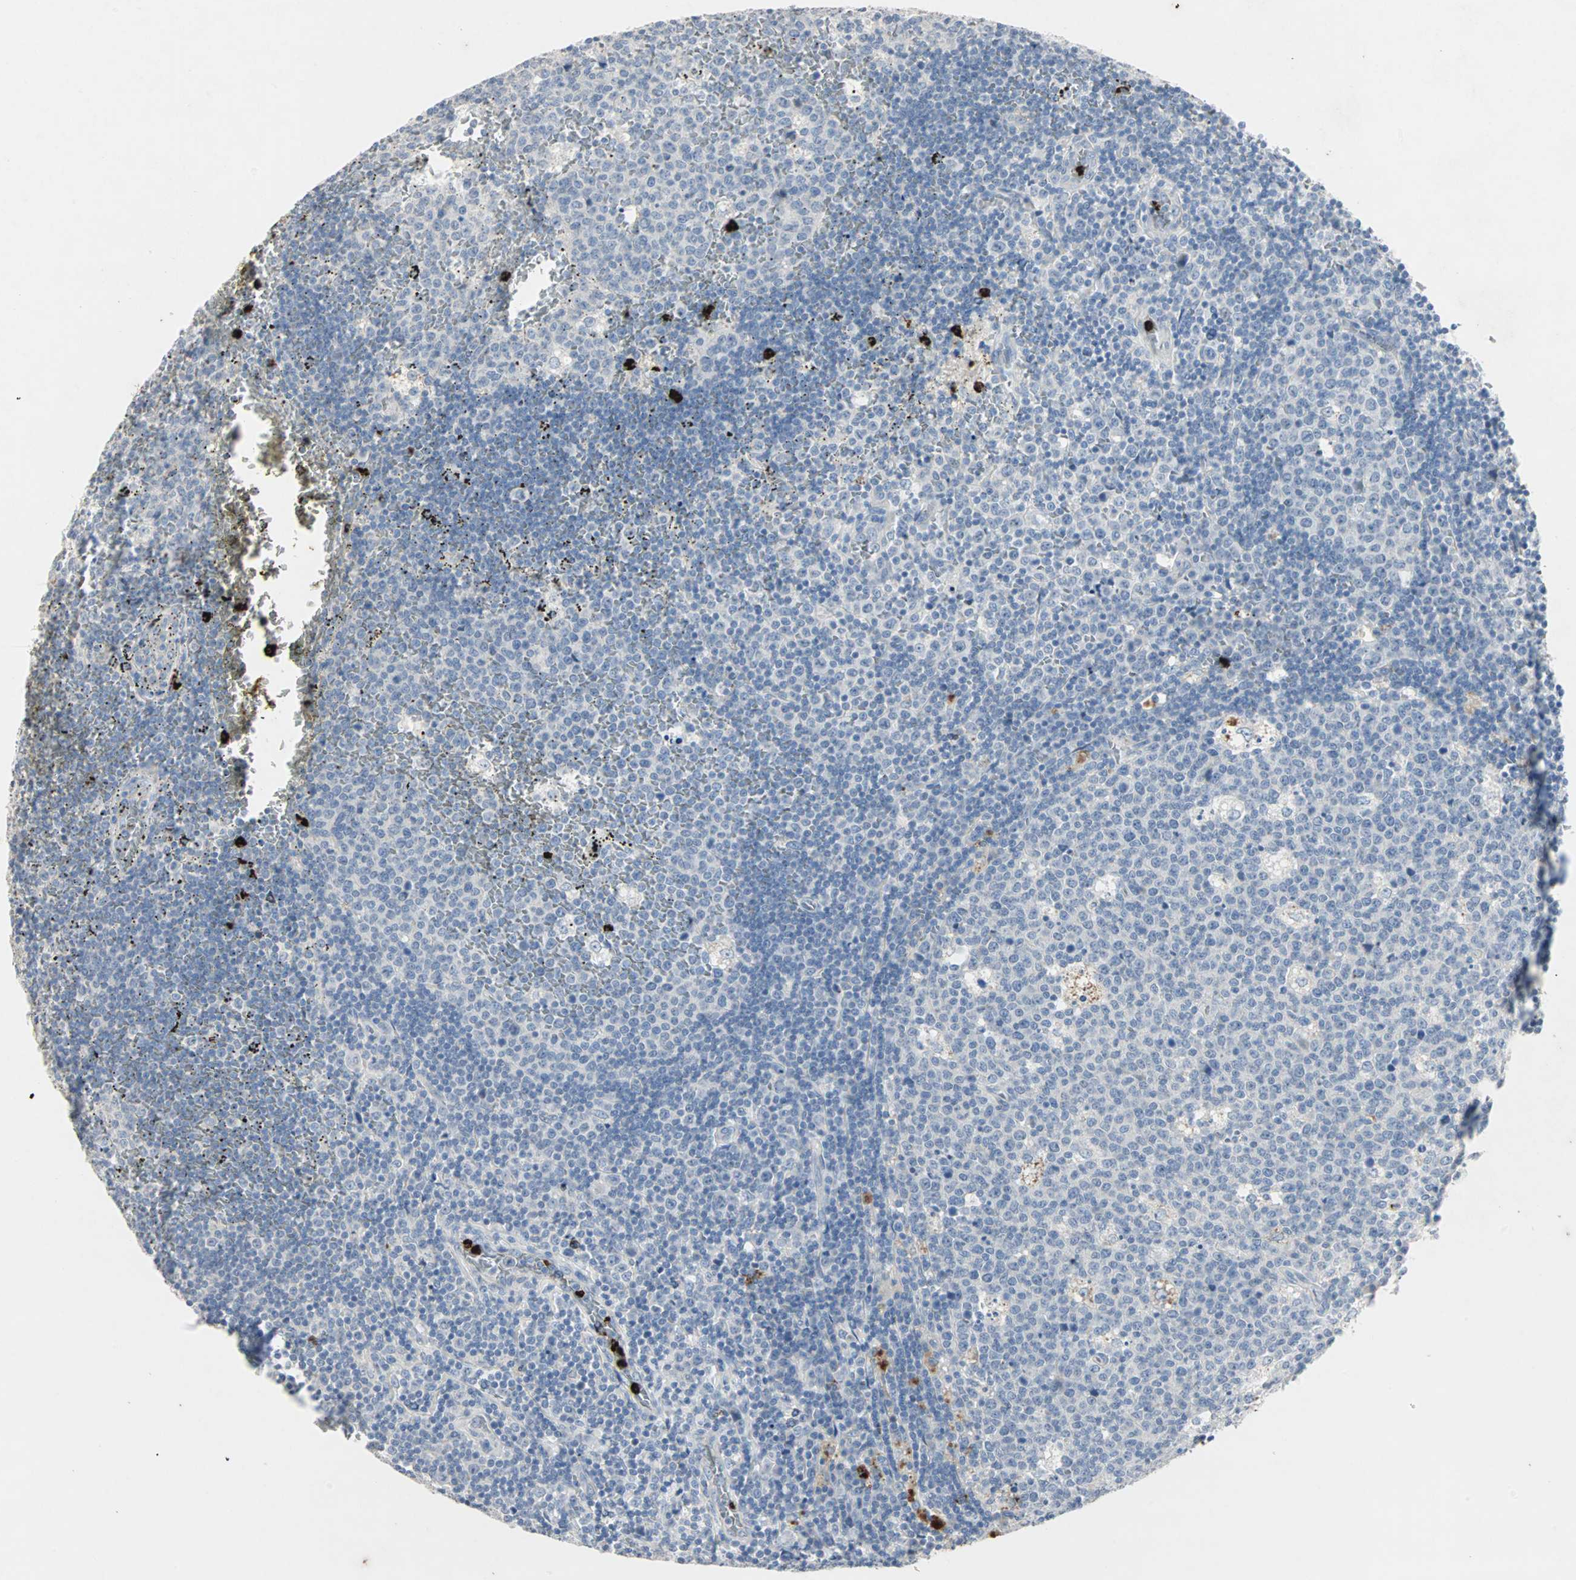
{"staining": {"intensity": "negative", "quantity": "none", "location": "none"}, "tissue": "lymph node", "cell_type": "Germinal center cells", "image_type": "normal", "snomed": [{"axis": "morphology", "description": "Normal tissue, NOS"}, {"axis": "topography", "description": "Lymph node"}, {"axis": "topography", "description": "Salivary gland"}], "caption": "Lymph node was stained to show a protein in brown. There is no significant expression in germinal center cells.", "gene": "CEACAM6", "patient": {"sex": "male", "age": 8}}